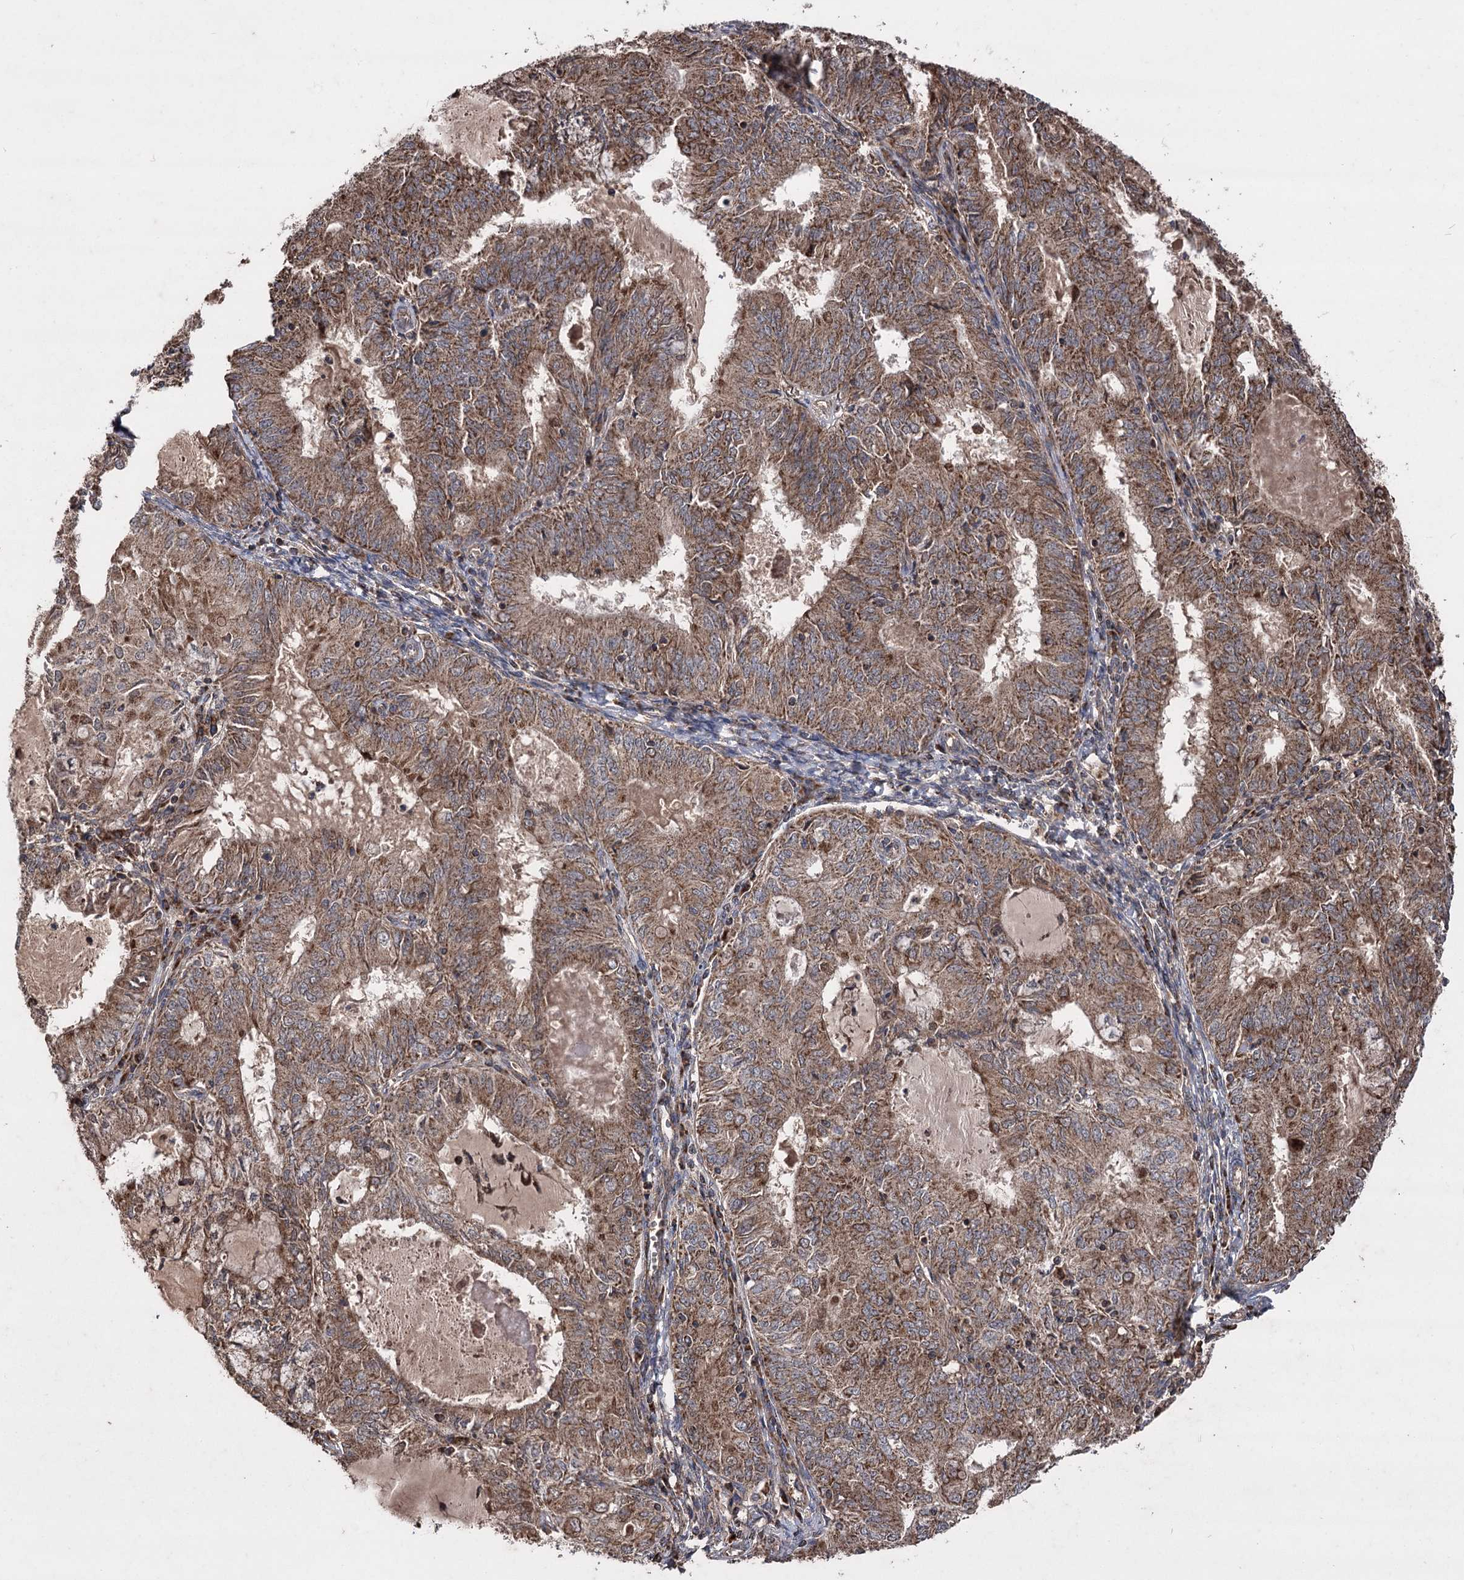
{"staining": {"intensity": "strong", "quantity": ">75%", "location": "cytoplasmic/membranous"}, "tissue": "endometrial cancer", "cell_type": "Tumor cells", "image_type": "cancer", "snomed": [{"axis": "morphology", "description": "Adenocarcinoma, NOS"}, {"axis": "topography", "description": "Endometrium"}], "caption": "Tumor cells display high levels of strong cytoplasmic/membranous staining in approximately >75% of cells in adenocarcinoma (endometrial).", "gene": "RASSF3", "patient": {"sex": "female", "age": 57}}